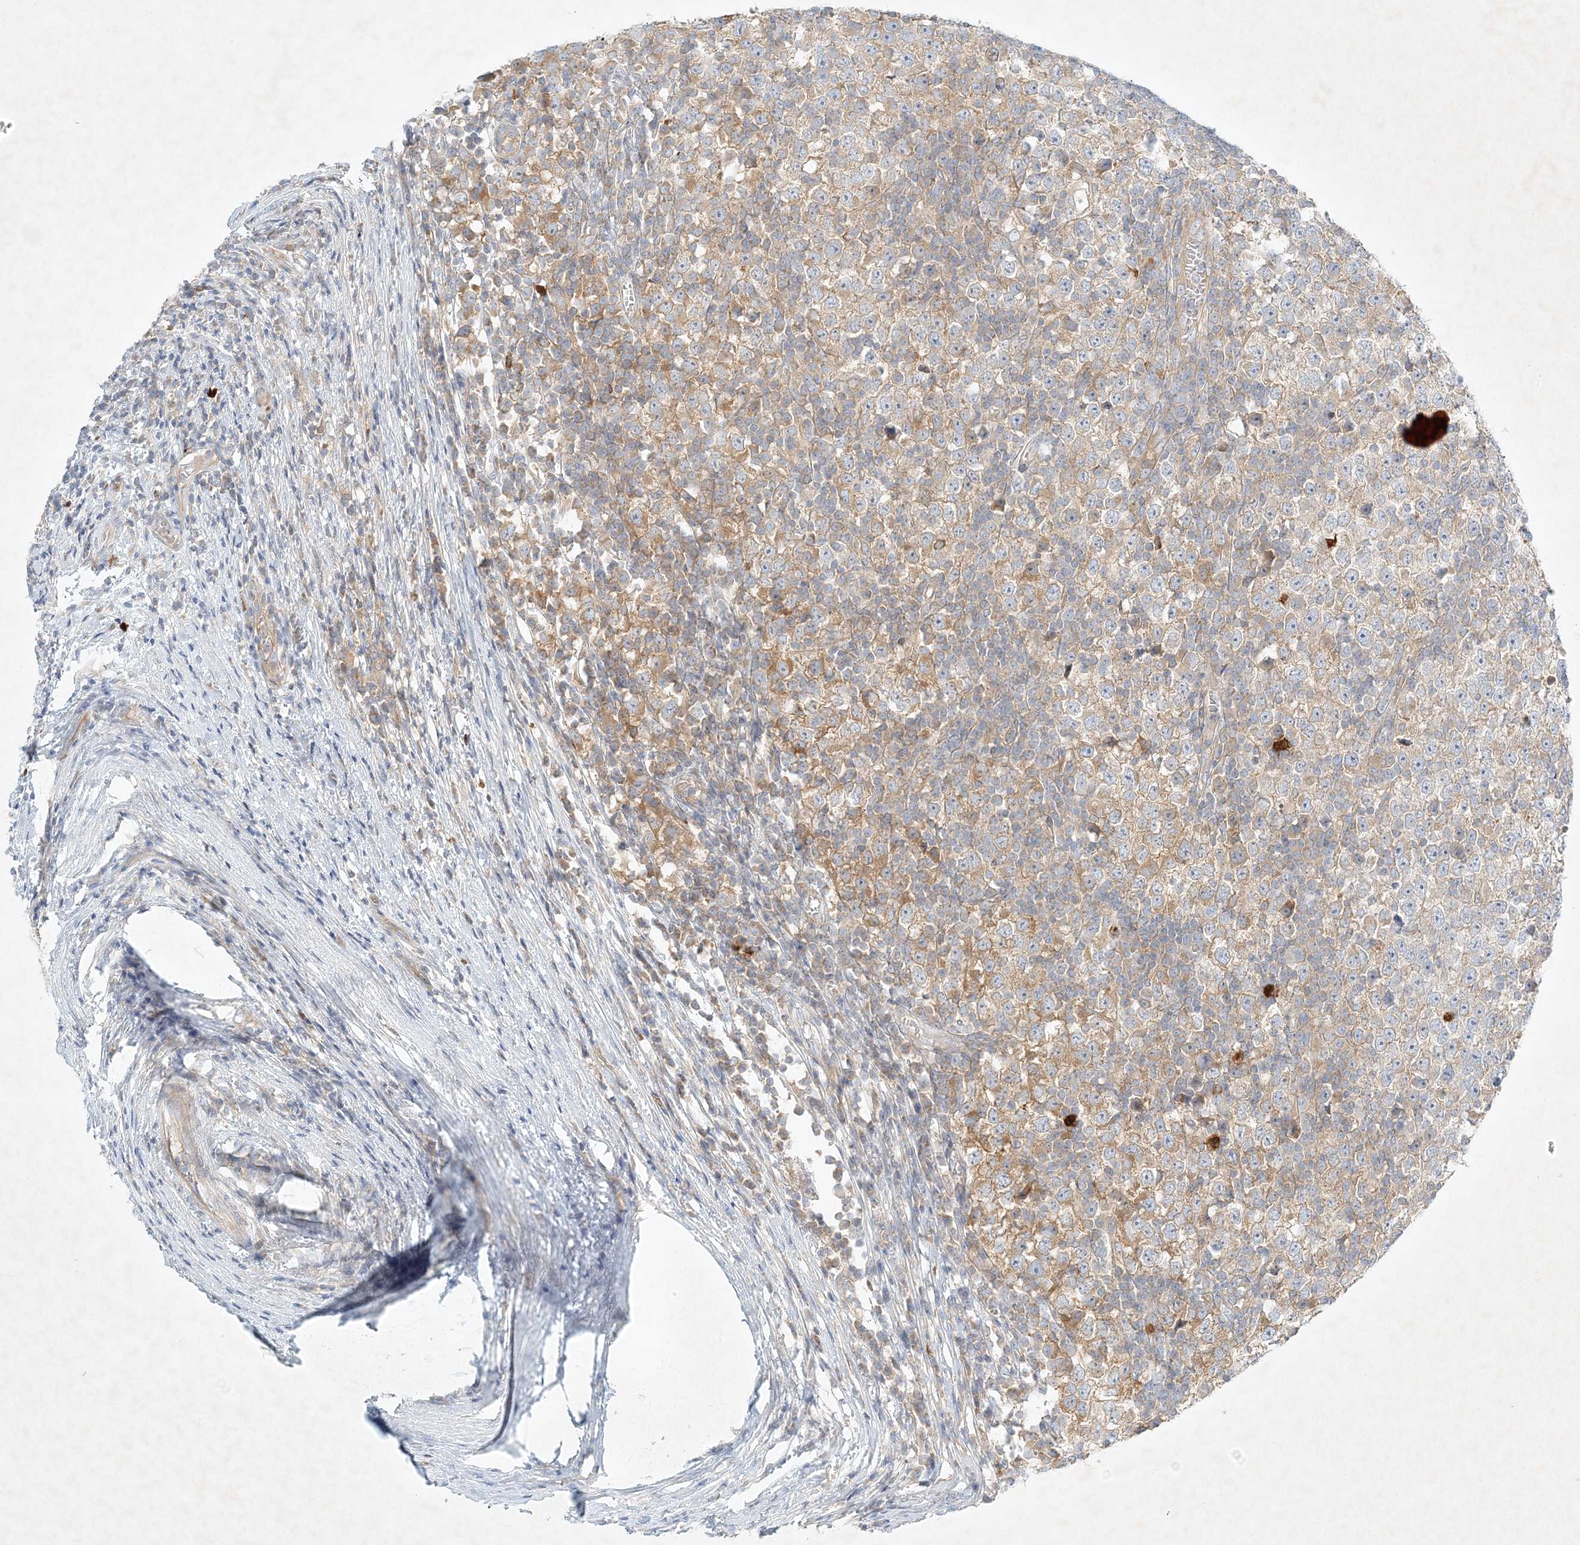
{"staining": {"intensity": "weak", "quantity": "25%-75%", "location": "cytoplasmic/membranous"}, "tissue": "testis cancer", "cell_type": "Tumor cells", "image_type": "cancer", "snomed": [{"axis": "morphology", "description": "Seminoma, NOS"}, {"axis": "topography", "description": "Testis"}], "caption": "Brown immunohistochemical staining in testis cancer demonstrates weak cytoplasmic/membranous staining in approximately 25%-75% of tumor cells.", "gene": "STK11IP", "patient": {"sex": "male", "age": 65}}